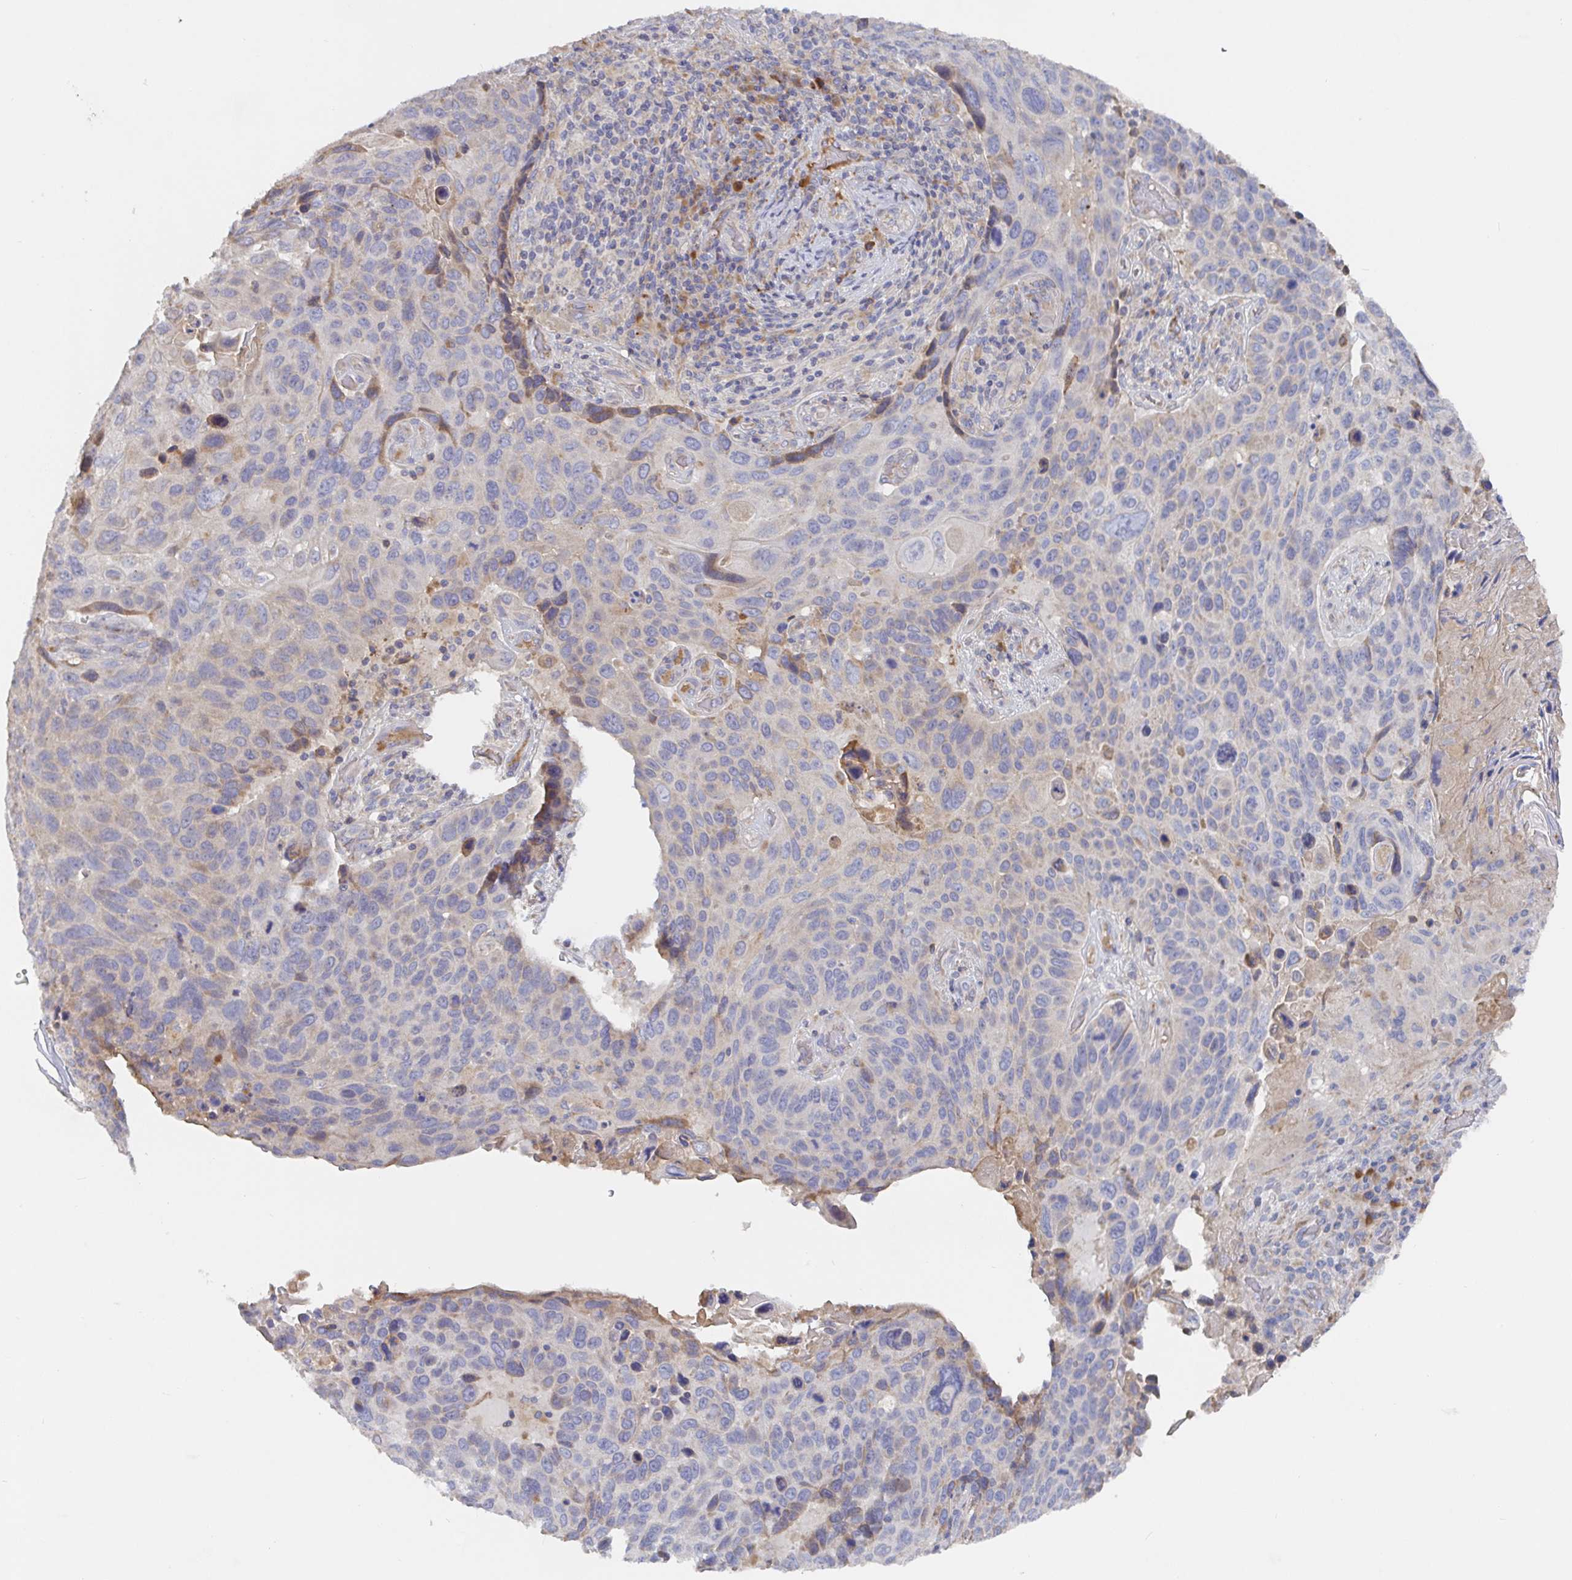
{"staining": {"intensity": "weak", "quantity": "<25%", "location": "cytoplasmic/membranous"}, "tissue": "lung cancer", "cell_type": "Tumor cells", "image_type": "cancer", "snomed": [{"axis": "morphology", "description": "Squamous cell carcinoma, NOS"}, {"axis": "topography", "description": "Lung"}], "caption": "Tumor cells are negative for brown protein staining in squamous cell carcinoma (lung). Brightfield microscopy of IHC stained with DAB (brown) and hematoxylin (blue), captured at high magnification.", "gene": "IRAK2", "patient": {"sex": "male", "age": 68}}